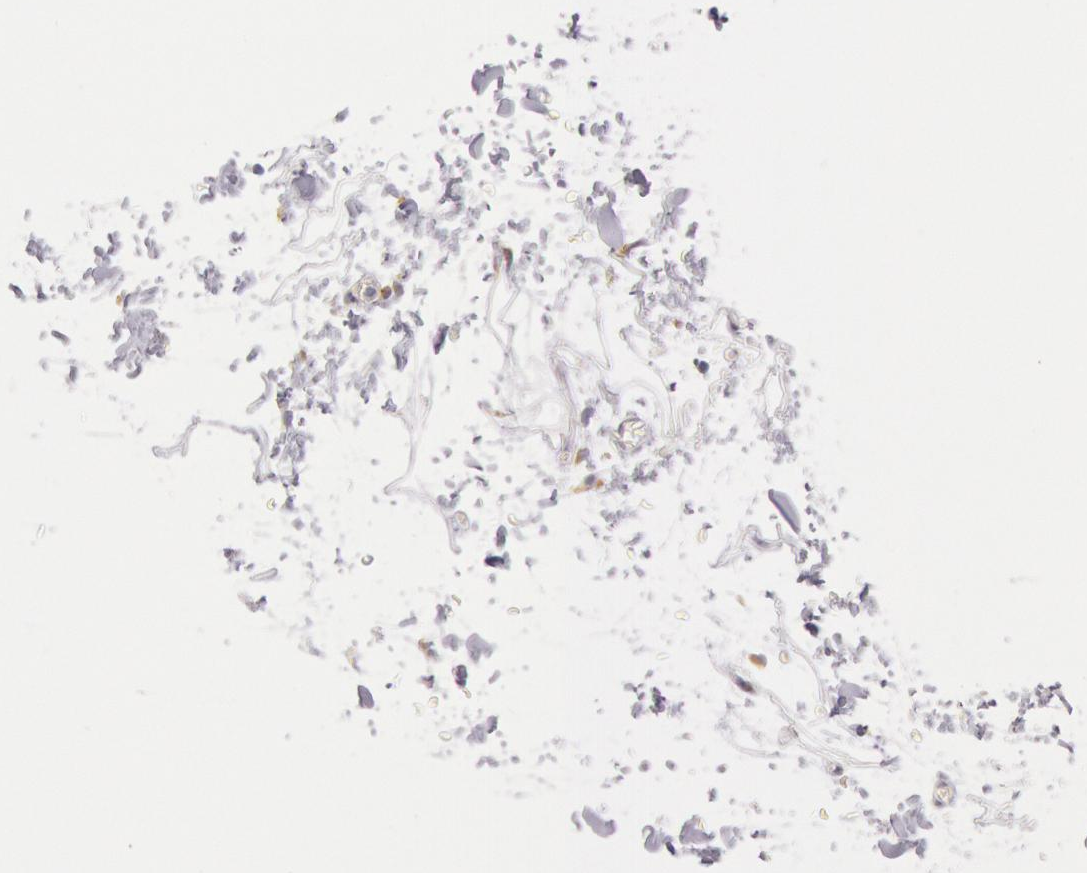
{"staining": {"intensity": "negative", "quantity": "none", "location": "none"}, "tissue": "adipose tissue", "cell_type": "Adipocytes", "image_type": "normal", "snomed": [{"axis": "morphology", "description": "Normal tissue, NOS"}, {"axis": "topography", "description": "Soft tissue"}], "caption": "IHC of normal human adipose tissue demonstrates no positivity in adipocytes.", "gene": "CIDEB", "patient": {"sex": "male", "age": 72}}